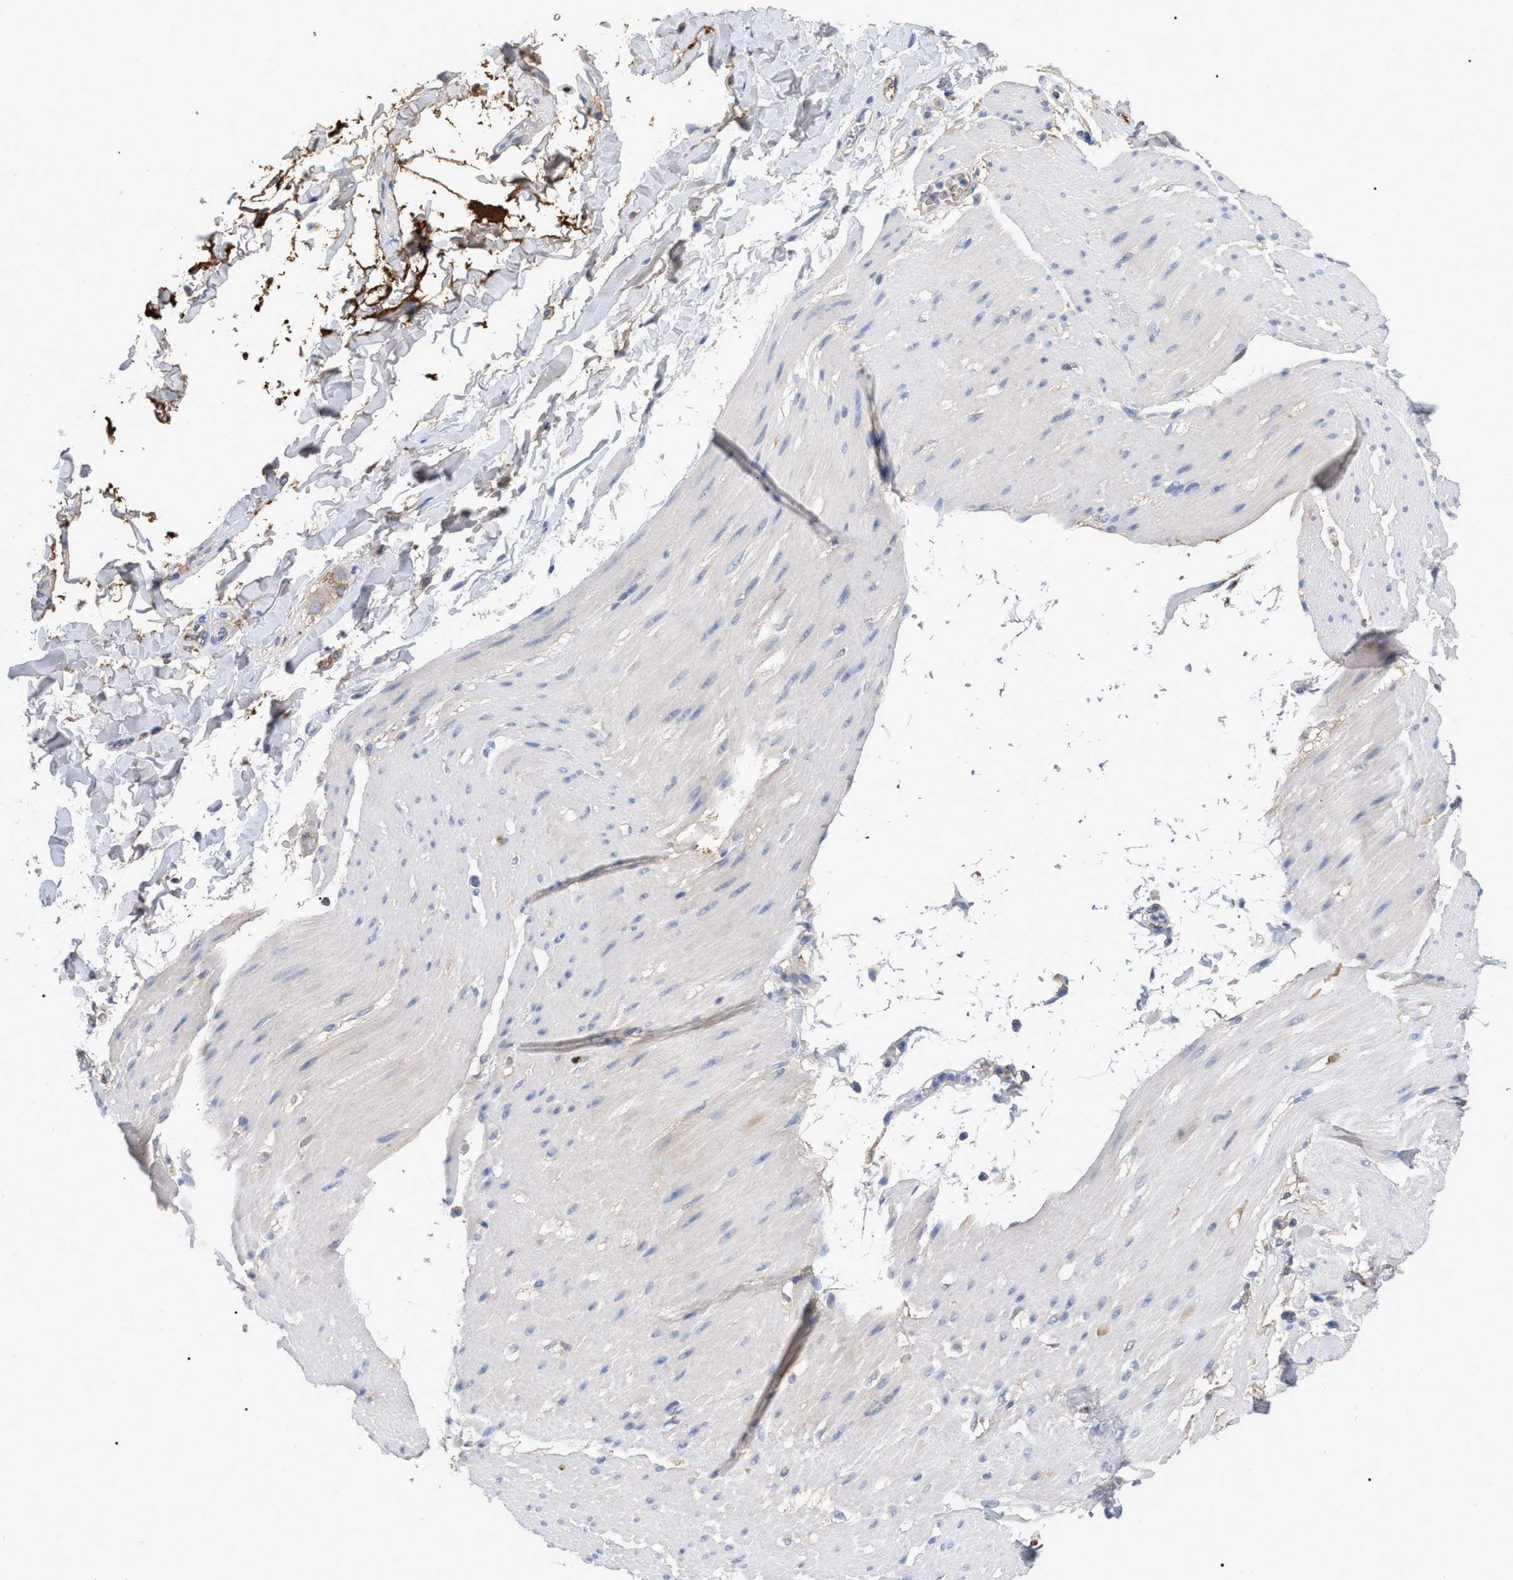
{"staining": {"intensity": "weak", "quantity": "<25%", "location": "cytoplasmic/membranous"}, "tissue": "adipose tissue", "cell_type": "Adipocytes", "image_type": "normal", "snomed": [{"axis": "morphology", "description": "Normal tissue, NOS"}, {"axis": "morphology", "description": "Adenocarcinoma, NOS"}, {"axis": "topography", "description": "Duodenum"}, {"axis": "topography", "description": "Peripheral nerve tissue"}], "caption": "High magnification brightfield microscopy of benign adipose tissue stained with DAB (3,3'-diaminobenzidine) (brown) and counterstained with hematoxylin (blue): adipocytes show no significant staining. (Stains: DAB IHC with hematoxylin counter stain, Microscopy: brightfield microscopy at high magnification).", "gene": "IGHV5", "patient": {"sex": "female", "age": 60}}